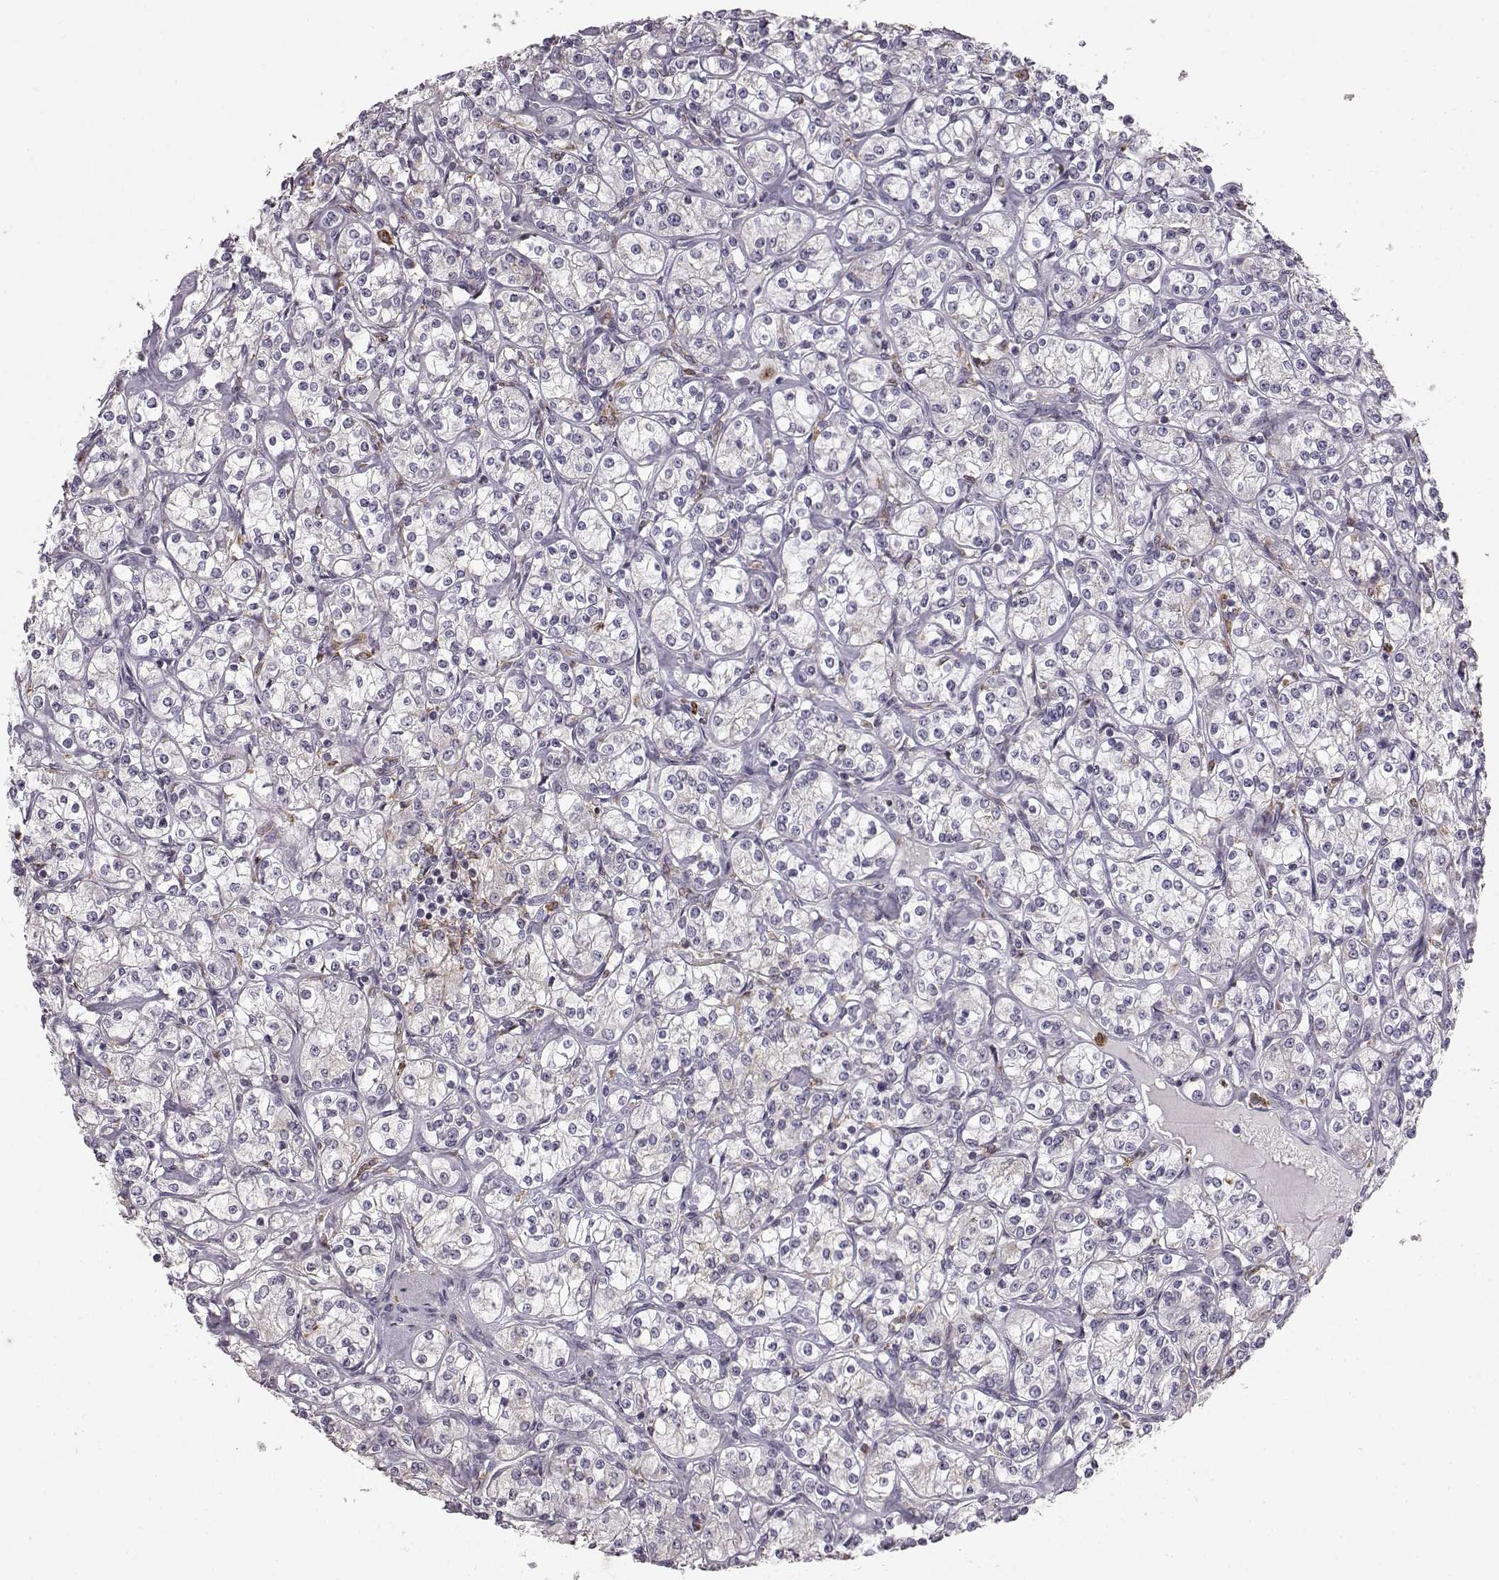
{"staining": {"intensity": "negative", "quantity": "none", "location": "none"}, "tissue": "renal cancer", "cell_type": "Tumor cells", "image_type": "cancer", "snomed": [{"axis": "morphology", "description": "Adenocarcinoma, NOS"}, {"axis": "topography", "description": "Kidney"}], "caption": "Immunohistochemistry (IHC) of human renal adenocarcinoma demonstrates no staining in tumor cells.", "gene": "SPAG17", "patient": {"sex": "male", "age": 77}}